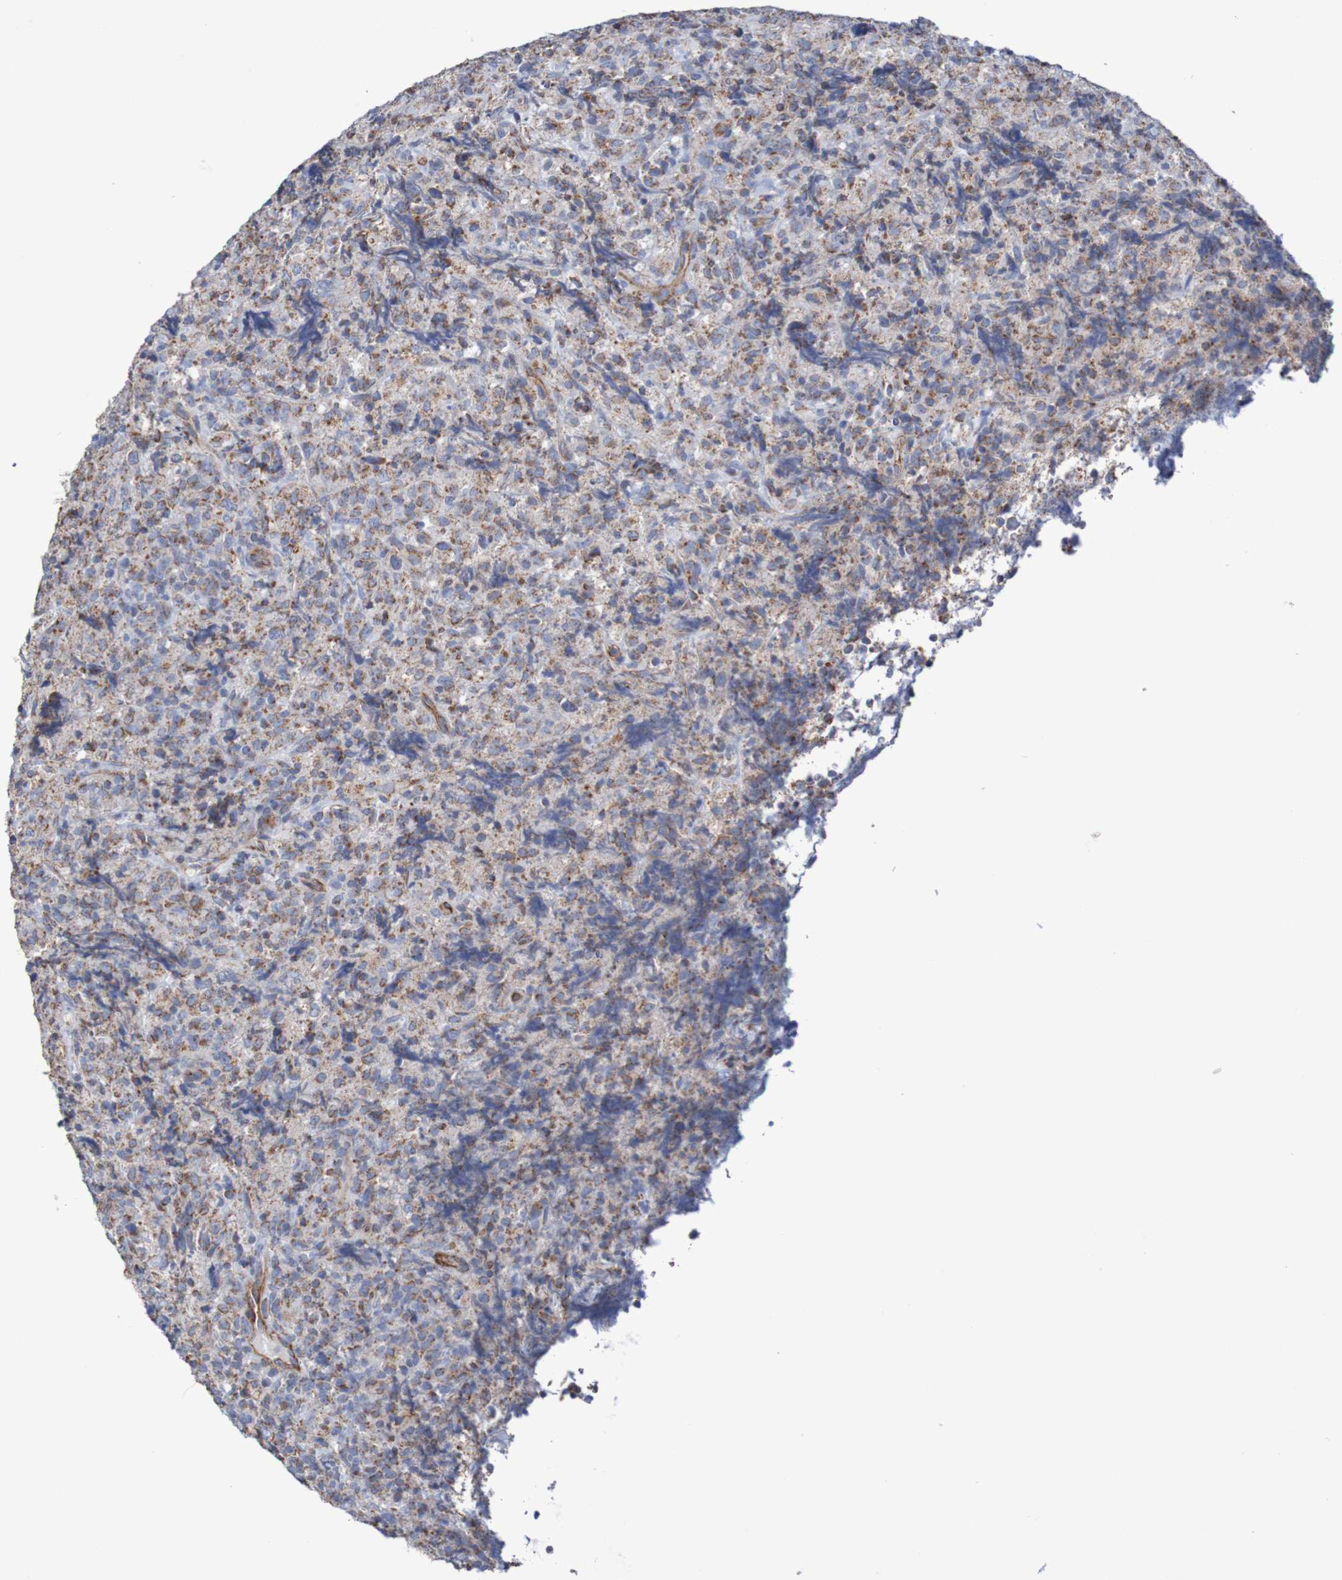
{"staining": {"intensity": "moderate", "quantity": ">75%", "location": "cytoplasmic/membranous"}, "tissue": "lymphoma", "cell_type": "Tumor cells", "image_type": "cancer", "snomed": [{"axis": "morphology", "description": "Malignant lymphoma, non-Hodgkin's type, High grade"}, {"axis": "topography", "description": "Tonsil"}], "caption": "Brown immunohistochemical staining in human lymphoma shows moderate cytoplasmic/membranous positivity in approximately >75% of tumor cells.", "gene": "MMEL1", "patient": {"sex": "female", "age": 36}}